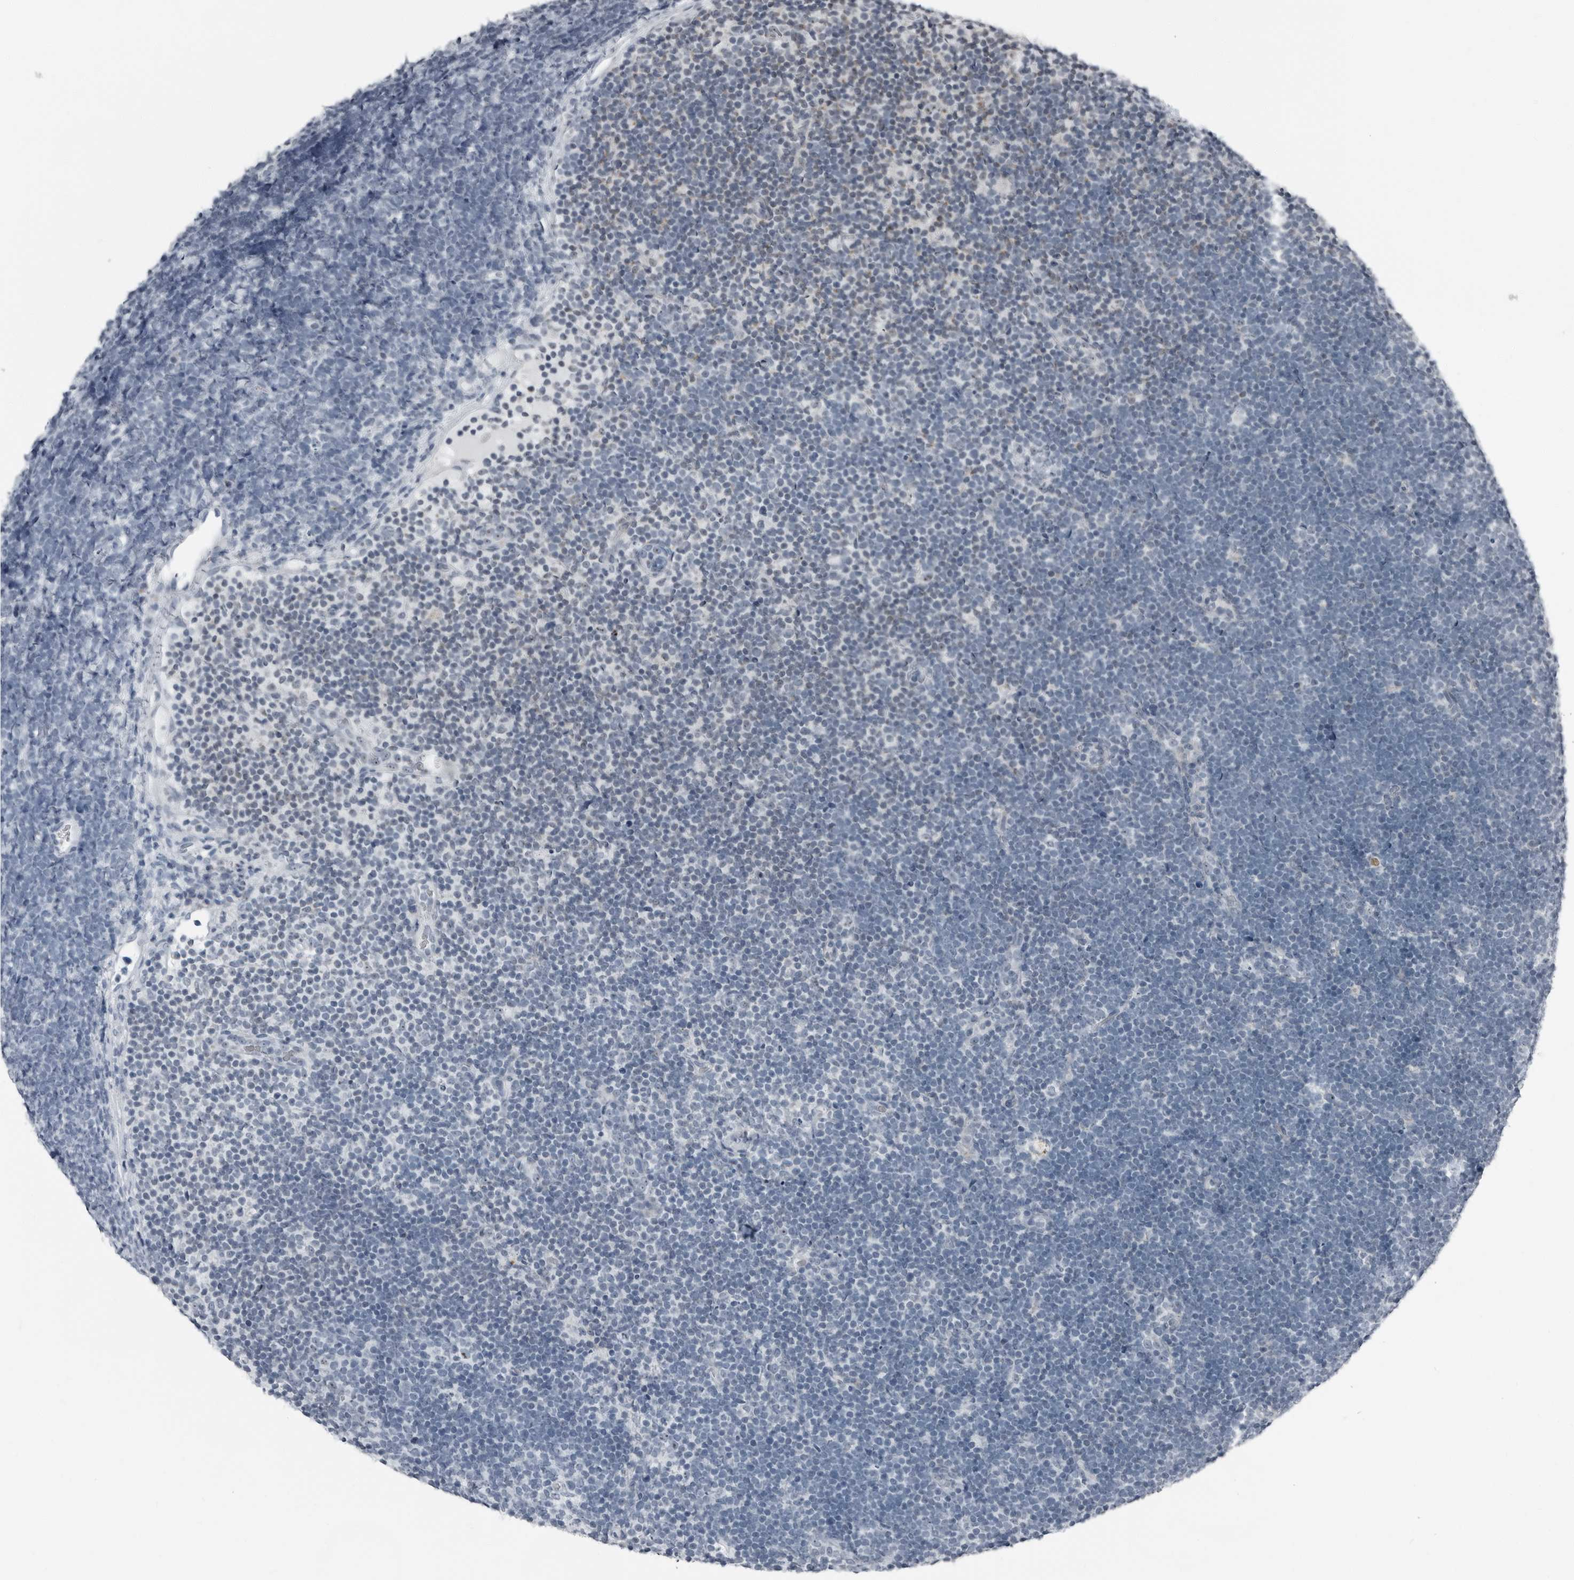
{"staining": {"intensity": "negative", "quantity": "none", "location": "none"}, "tissue": "lymphoma", "cell_type": "Tumor cells", "image_type": "cancer", "snomed": [{"axis": "morphology", "description": "Malignant lymphoma, non-Hodgkin's type, High grade"}, {"axis": "topography", "description": "Lymph node"}], "caption": "This is an immunohistochemistry micrograph of human high-grade malignant lymphoma, non-Hodgkin's type. There is no positivity in tumor cells.", "gene": "PDCD11", "patient": {"sex": "male", "age": 13}}